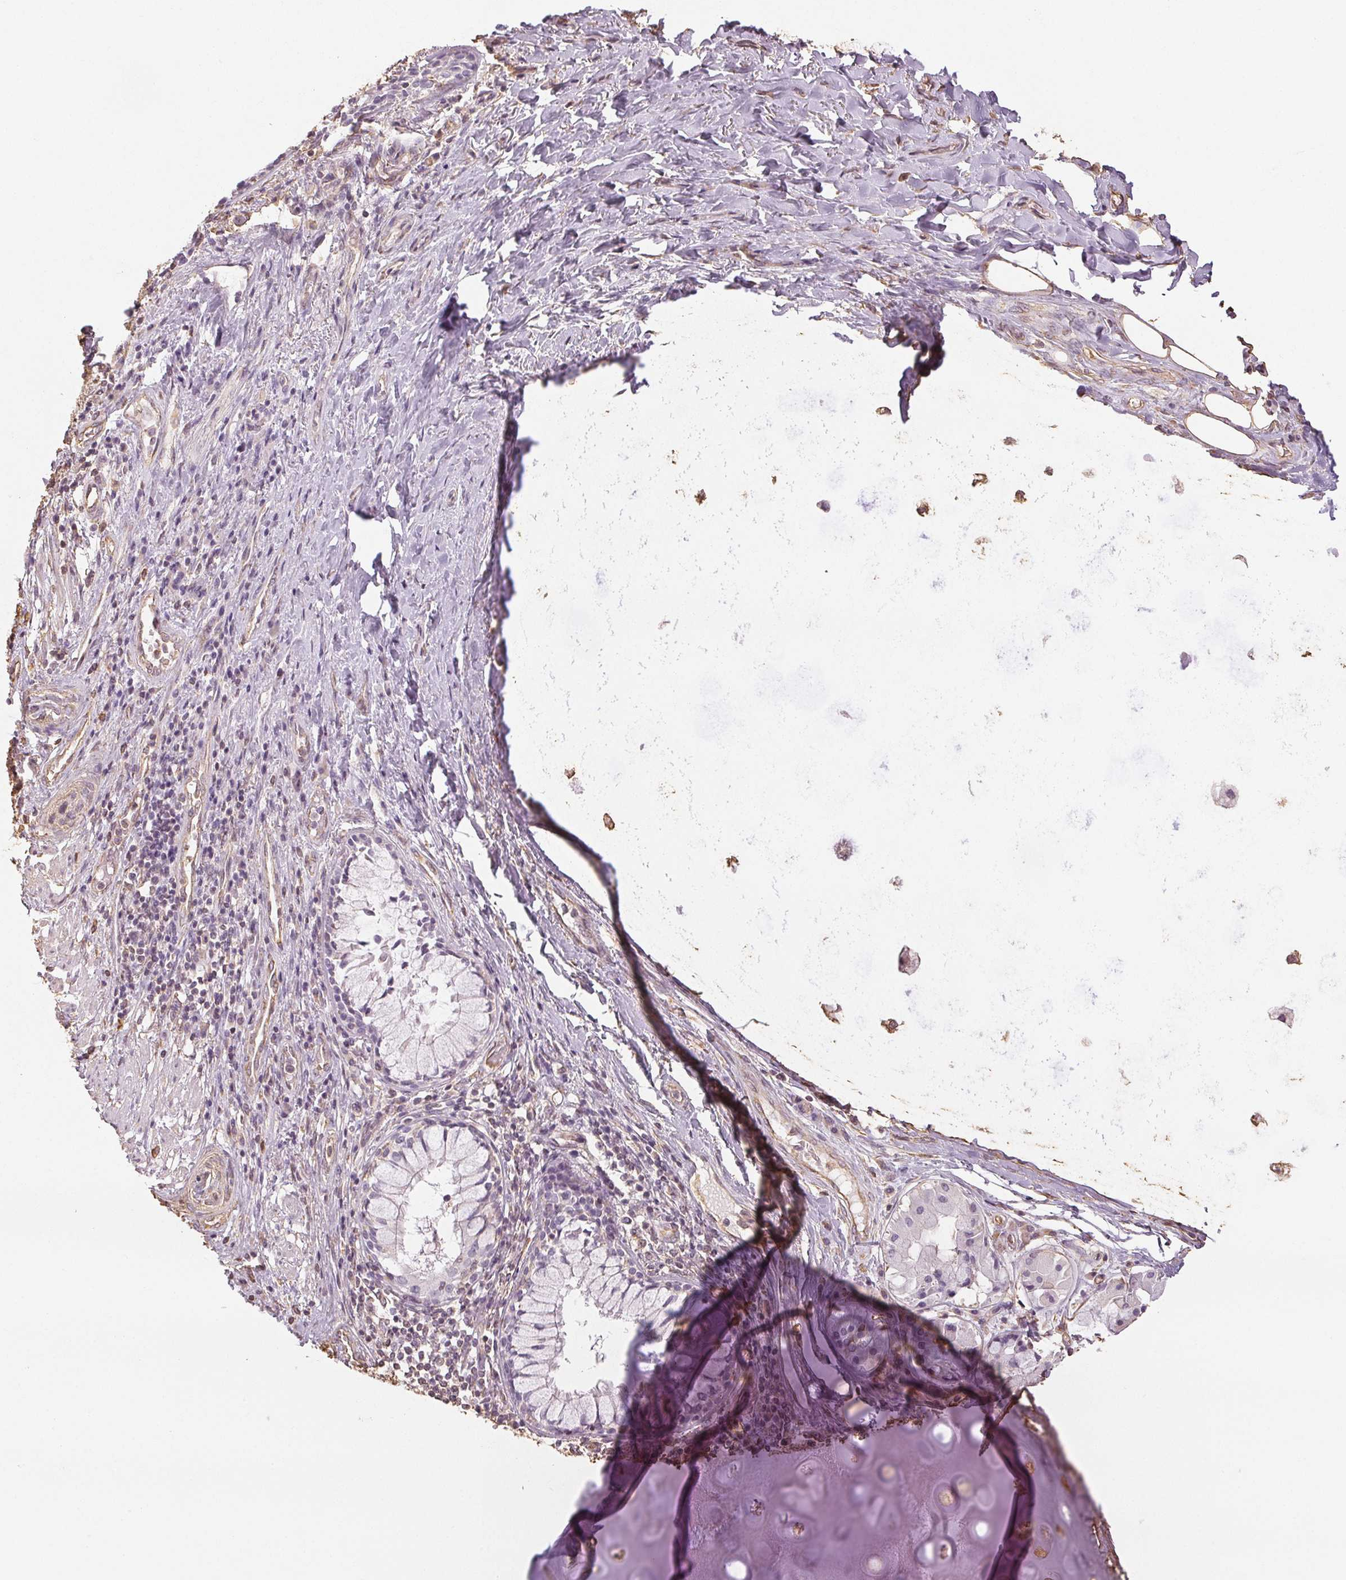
{"staining": {"intensity": "weak", "quantity": "<25%", "location": "cytoplasmic/membranous"}, "tissue": "soft tissue", "cell_type": "Chondrocytes", "image_type": "normal", "snomed": [{"axis": "morphology", "description": "Normal tissue, NOS"}, {"axis": "topography", "description": "Cartilage tissue"}, {"axis": "topography", "description": "Bronchus"}], "caption": "Soft tissue stained for a protein using IHC demonstrates no staining chondrocytes.", "gene": "COL7A1", "patient": {"sex": "male", "age": 64}}